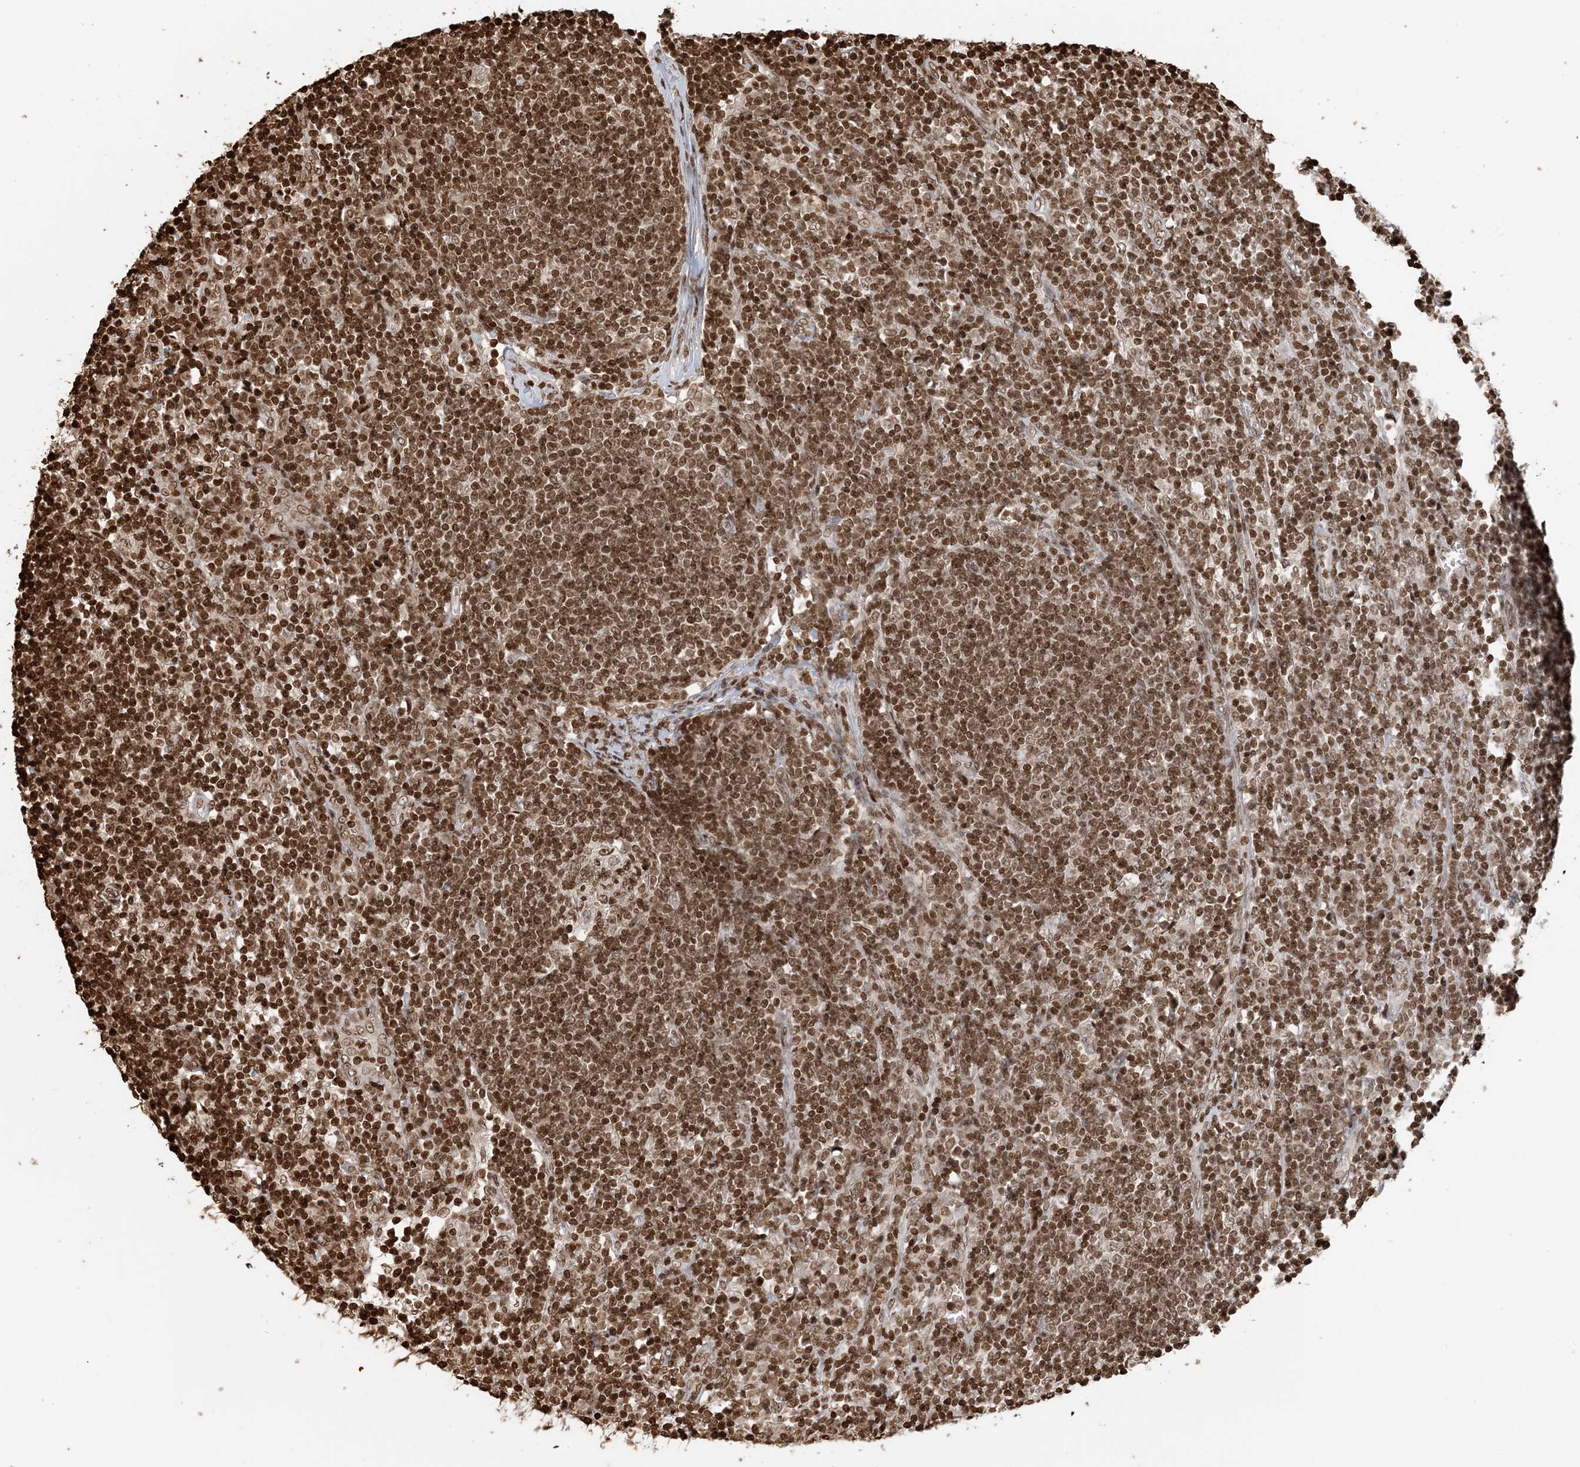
{"staining": {"intensity": "strong", "quantity": "25%-75%", "location": "nuclear"}, "tissue": "lymph node", "cell_type": "Germinal center cells", "image_type": "normal", "snomed": [{"axis": "morphology", "description": "Normal tissue, NOS"}, {"axis": "morphology", "description": "Squamous cell carcinoma, metastatic, NOS"}, {"axis": "topography", "description": "Lymph node"}], "caption": "This photomicrograph shows immunohistochemistry (IHC) staining of benign lymph node, with high strong nuclear staining in about 25%-75% of germinal center cells.", "gene": "H3", "patient": {"sex": "male", "age": 73}}